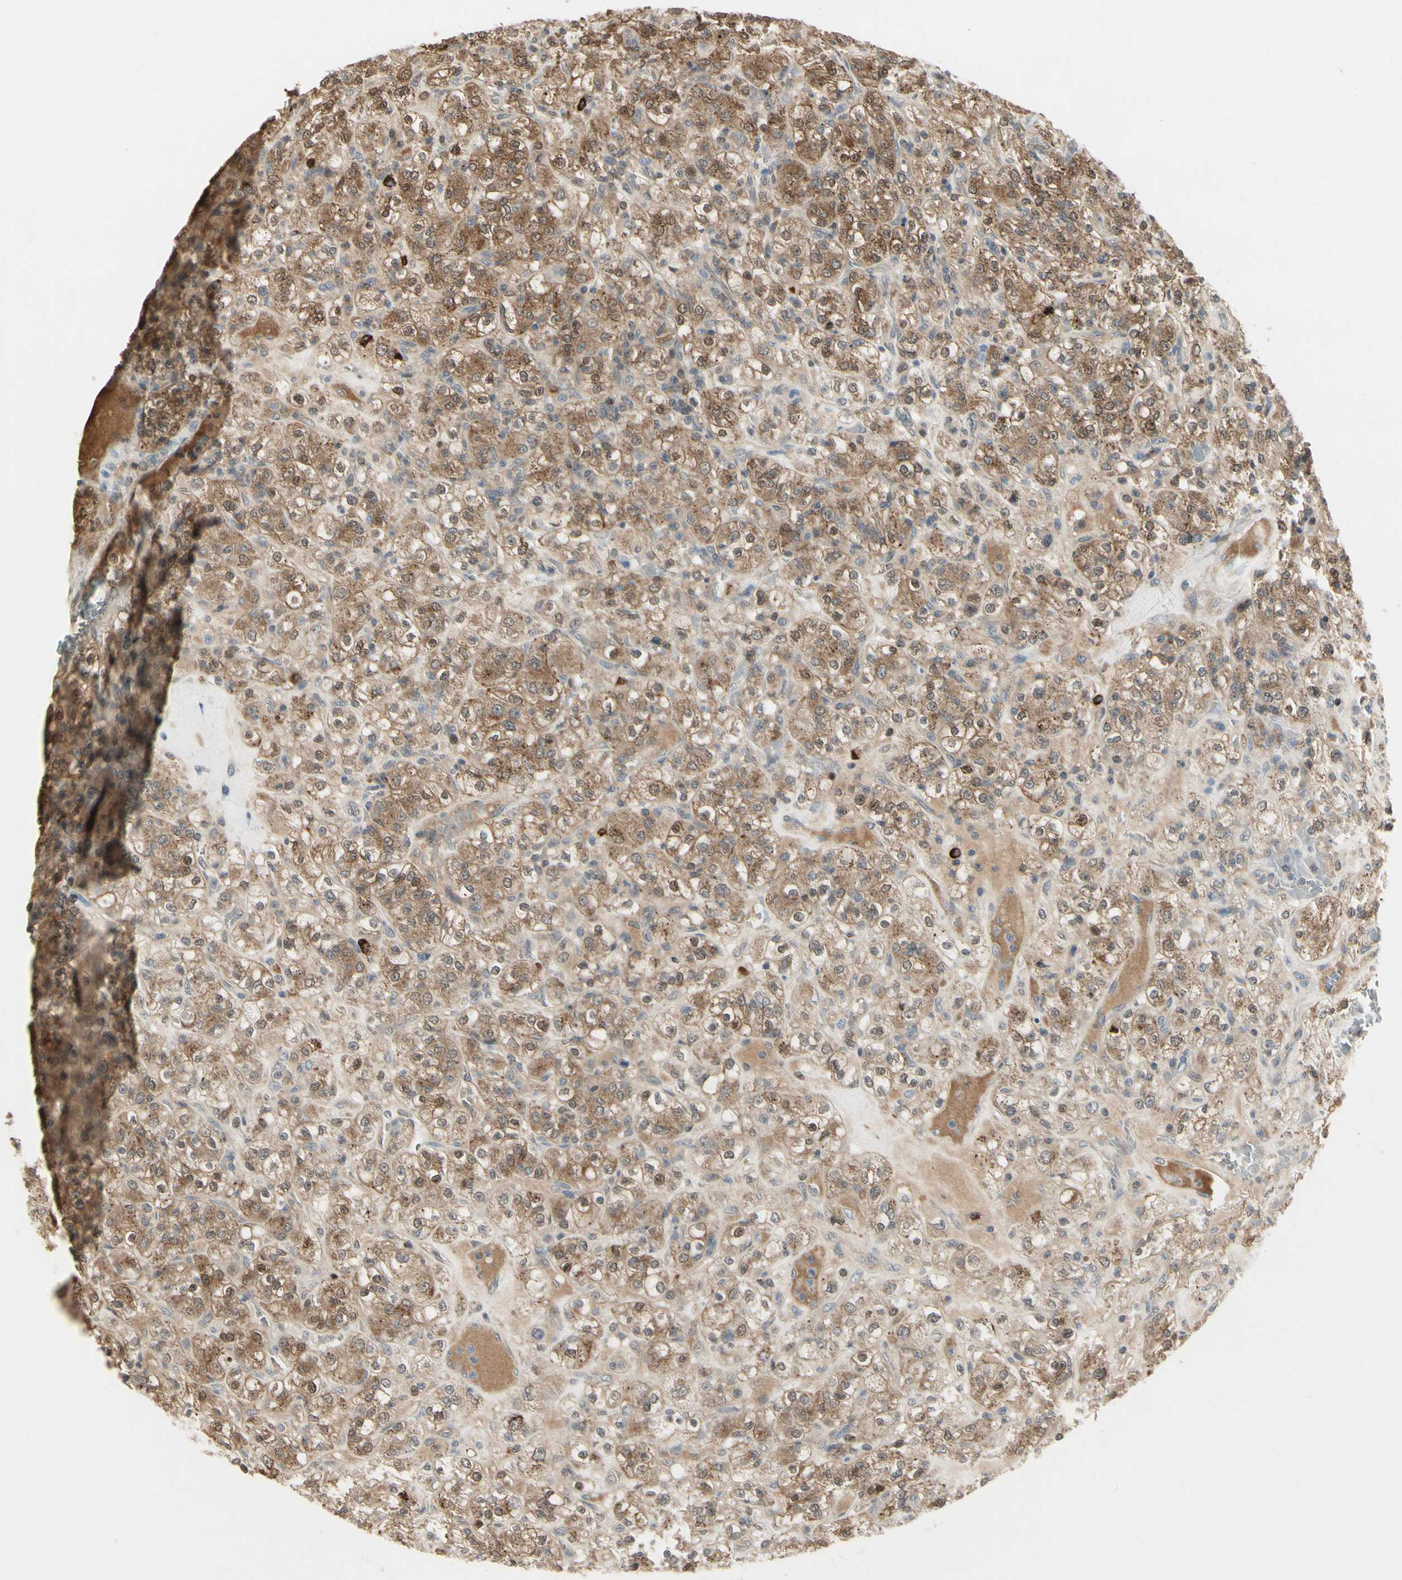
{"staining": {"intensity": "moderate", "quantity": ">75%", "location": "cytoplasmic/membranous,nuclear"}, "tissue": "renal cancer", "cell_type": "Tumor cells", "image_type": "cancer", "snomed": [{"axis": "morphology", "description": "Normal tissue, NOS"}, {"axis": "morphology", "description": "Adenocarcinoma, NOS"}, {"axis": "topography", "description": "Kidney"}], "caption": "A medium amount of moderate cytoplasmic/membranous and nuclear expression is present in approximately >75% of tumor cells in renal cancer tissue.", "gene": "EVC", "patient": {"sex": "female", "age": 72}}